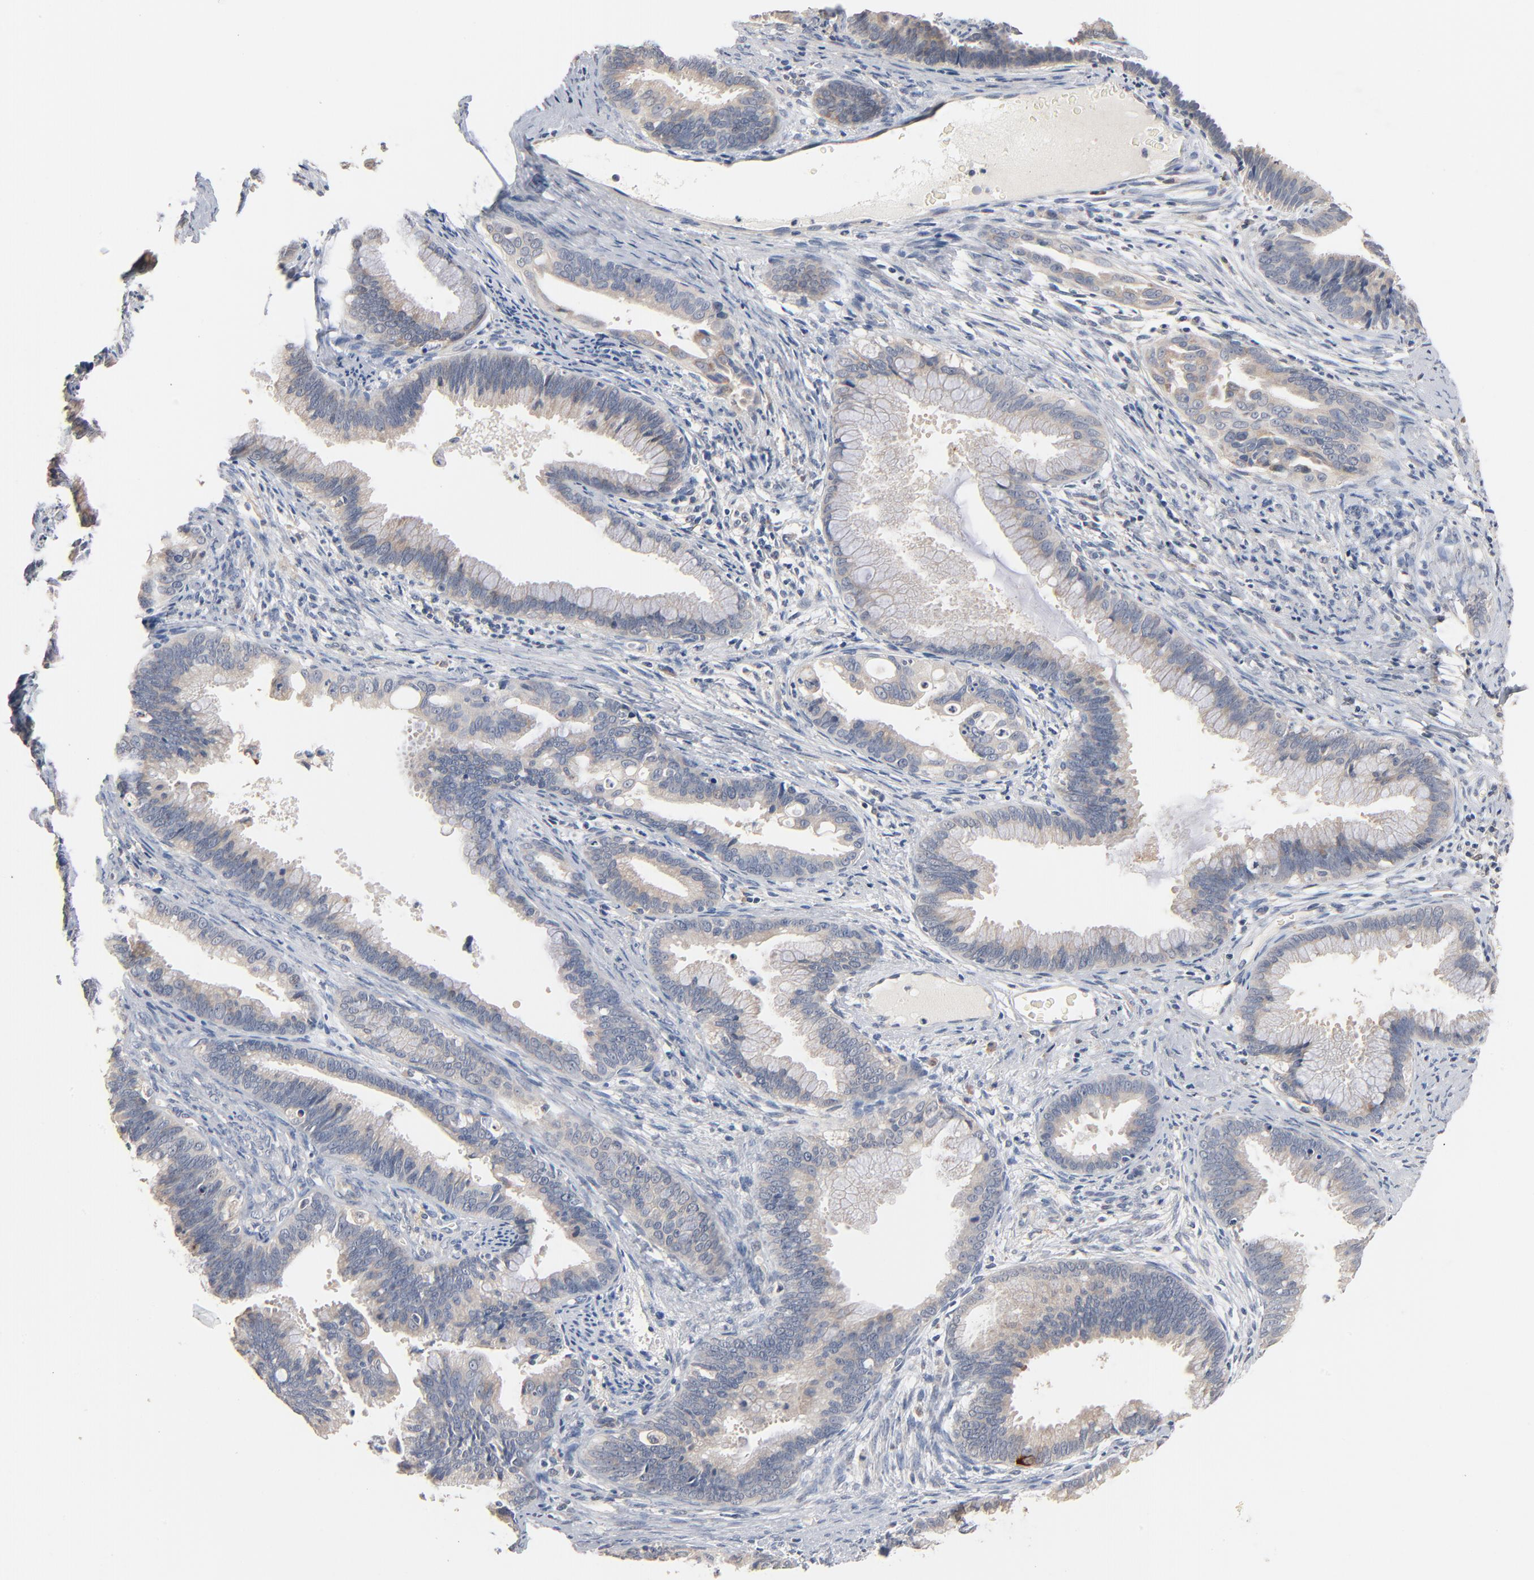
{"staining": {"intensity": "negative", "quantity": "none", "location": "none"}, "tissue": "cervical cancer", "cell_type": "Tumor cells", "image_type": "cancer", "snomed": [{"axis": "morphology", "description": "Adenocarcinoma, NOS"}, {"axis": "topography", "description": "Cervix"}], "caption": "Tumor cells show no significant expression in cervical cancer (adenocarcinoma).", "gene": "ZDHHC8", "patient": {"sex": "female", "age": 47}}